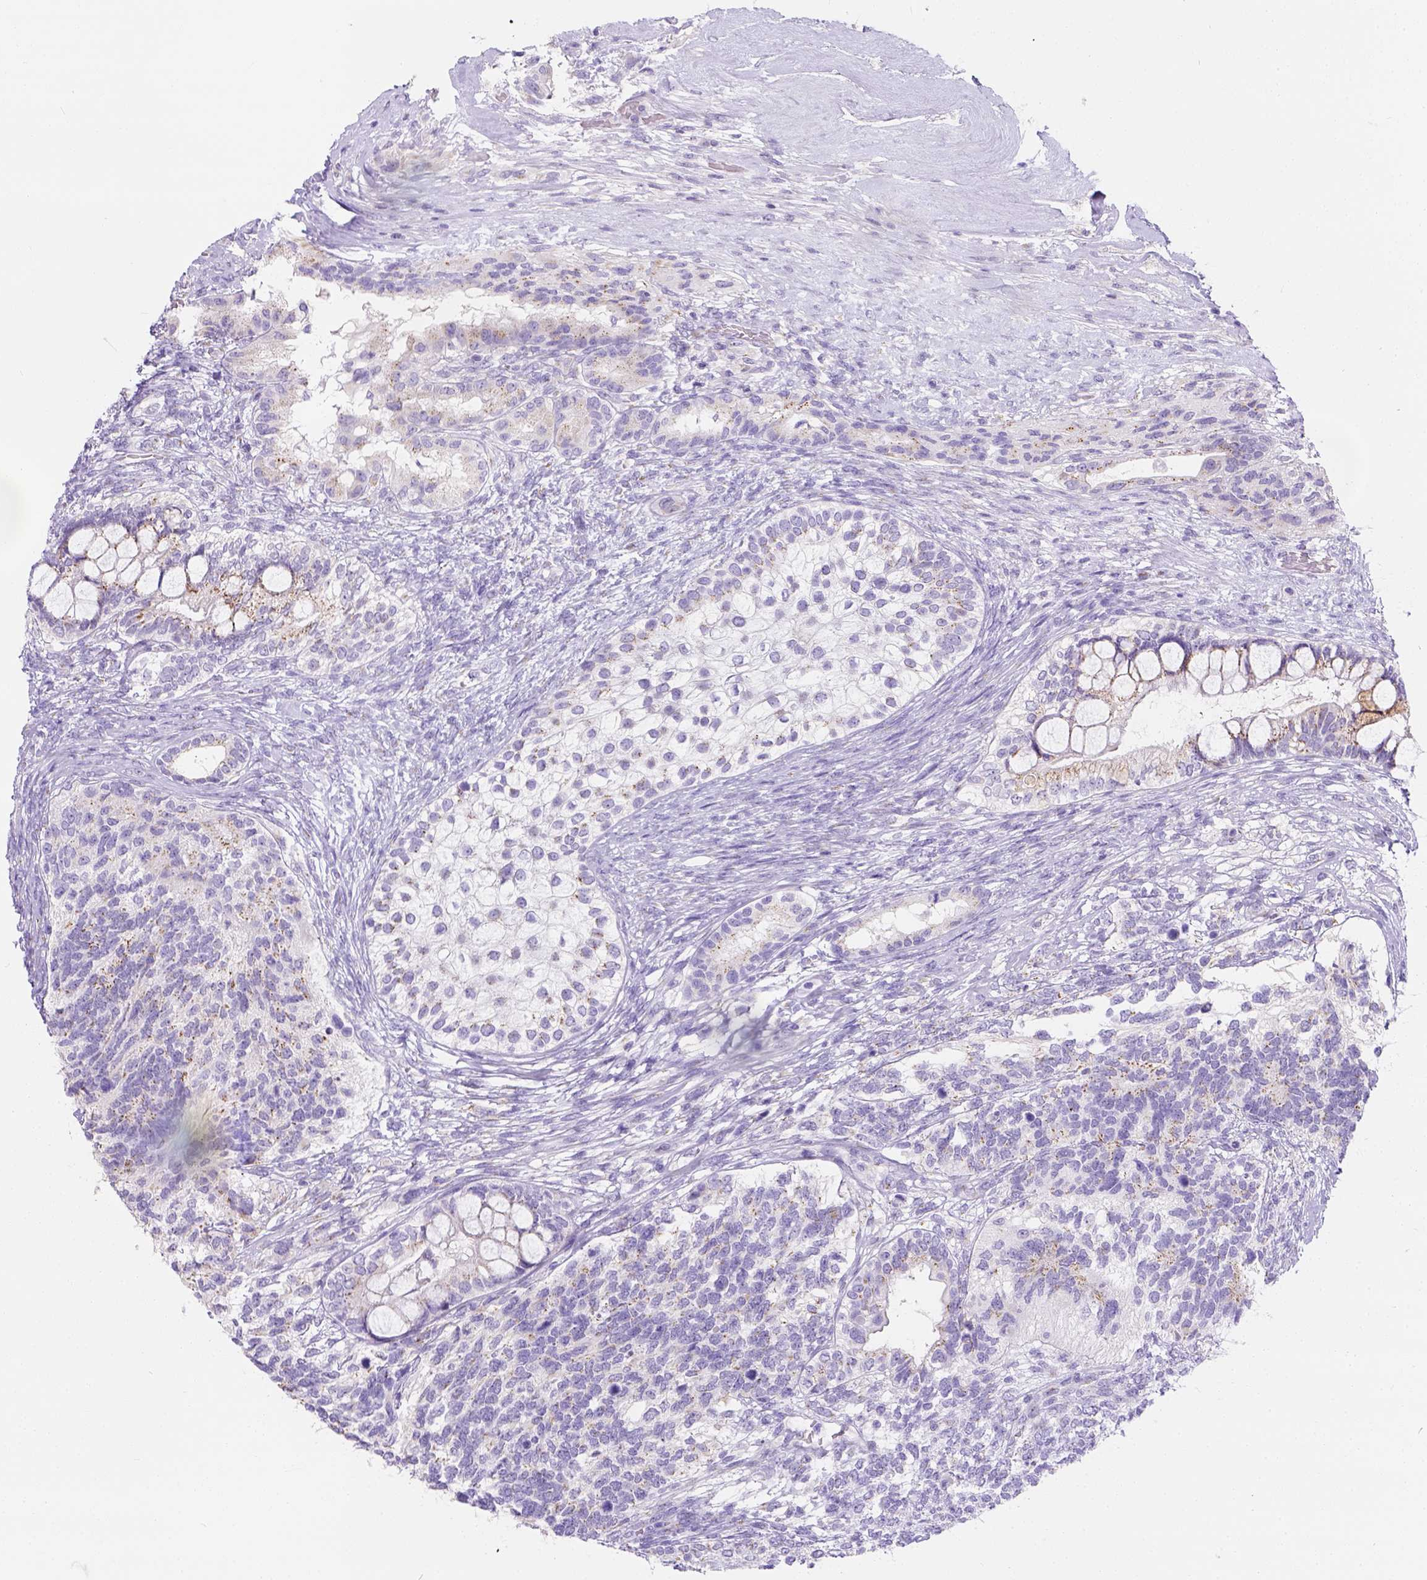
{"staining": {"intensity": "moderate", "quantity": "25%-75%", "location": "cytoplasmic/membranous"}, "tissue": "testis cancer", "cell_type": "Tumor cells", "image_type": "cancer", "snomed": [{"axis": "morphology", "description": "Seminoma, NOS"}, {"axis": "morphology", "description": "Carcinoma, Embryonal, NOS"}, {"axis": "topography", "description": "Testis"}], "caption": "Immunohistochemical staining of testis cancer (seminoma) reveals medium levels of moderate cytoplasmic/membranous expression in about 25%-75% of tumor cells.", "gene": "PHF7", "patient": {"sex": "male", "age": 41}}